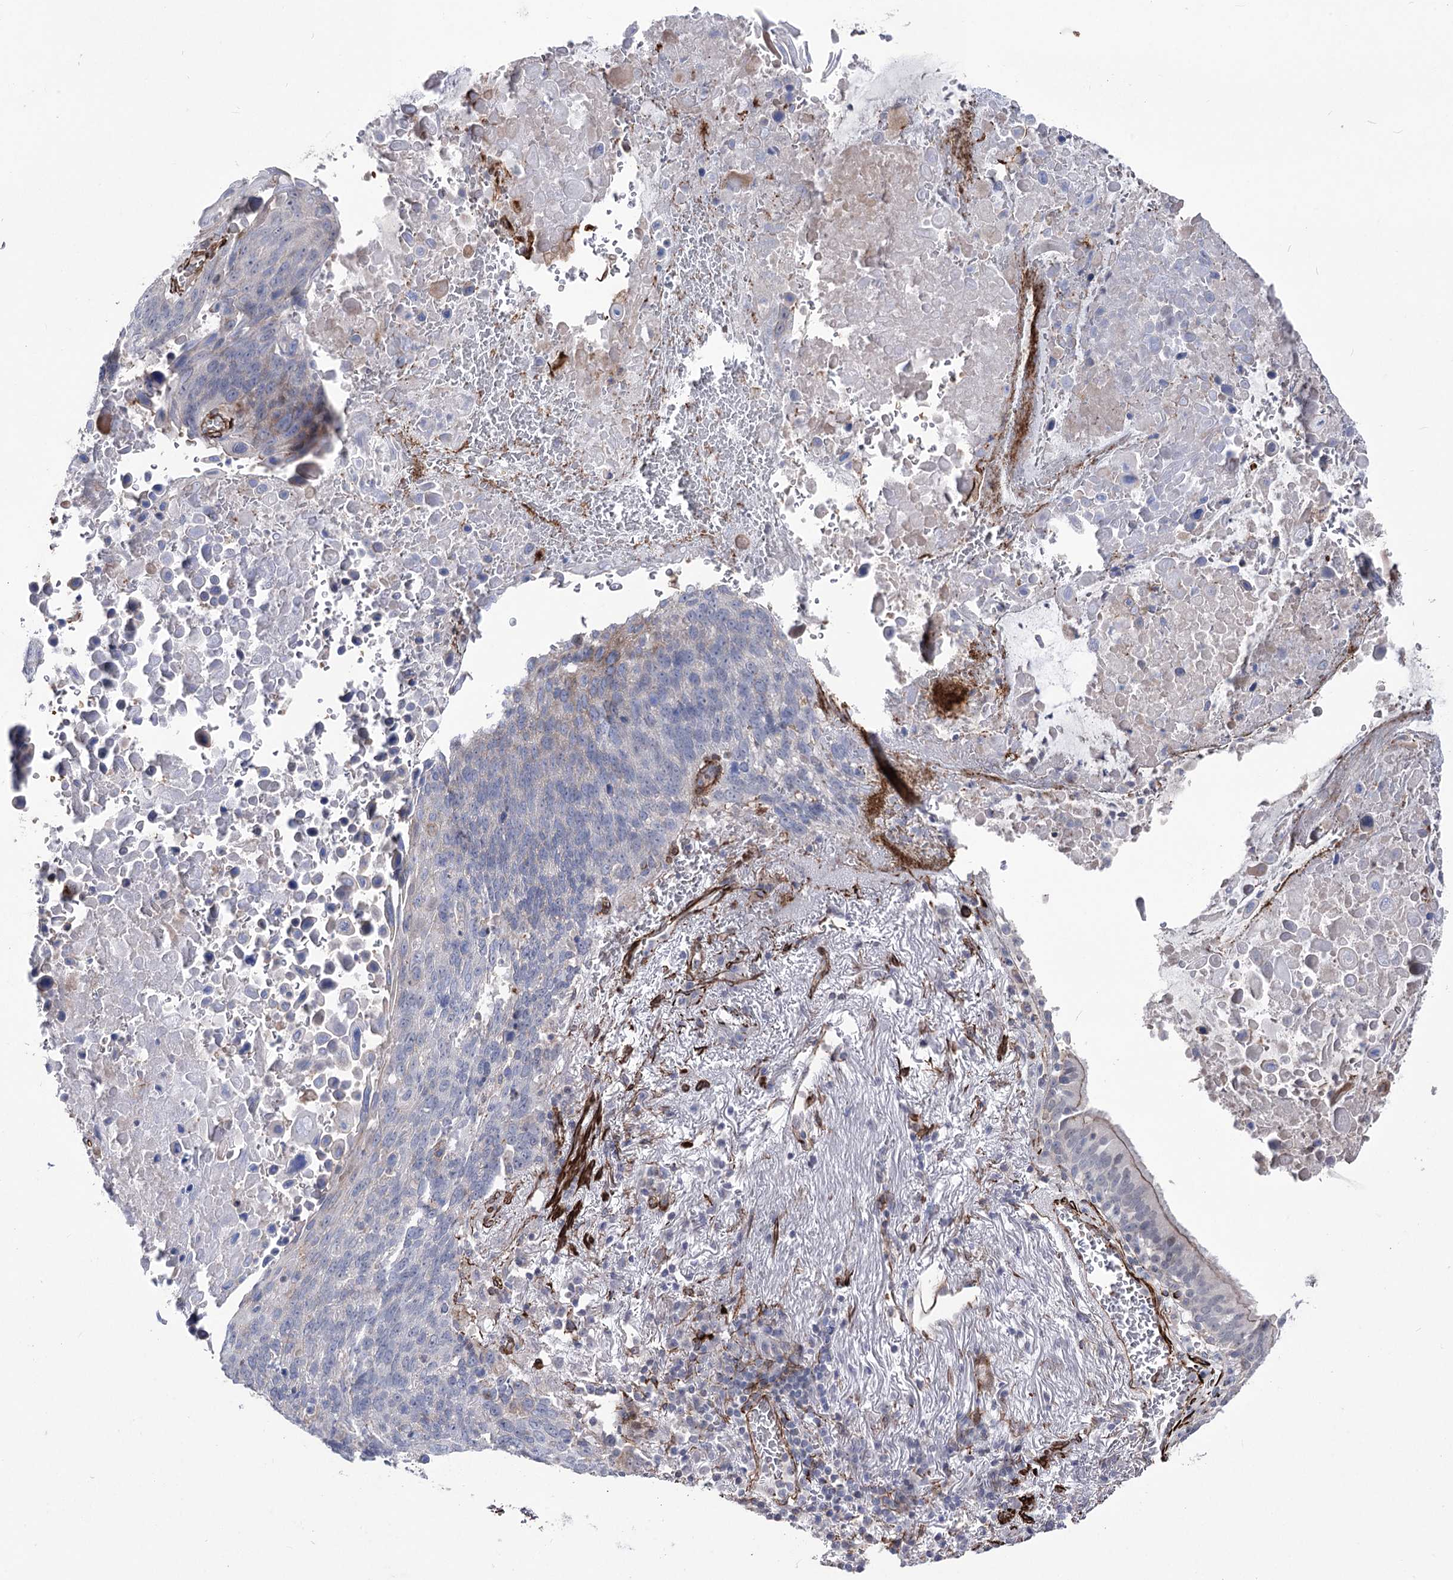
{"staining": {"intensity": "negative", "quantity": "none", "location": "none"}, "tissue": "lung cancer", "cell_type": "Tumor cells", "image_type": "cancer", "snomed": [{"axis": "morphology", "description": "Squamous cell carcinoma, NOS"}, {"axis": "topography", "description": "Lung"}], "caption": "The histopathology image exhibits no significant staining in tumor cells of lung squamous cell carcinoma.", "gene": "ARHGAP20", "patient": {"sex": "male", "age": 66}}